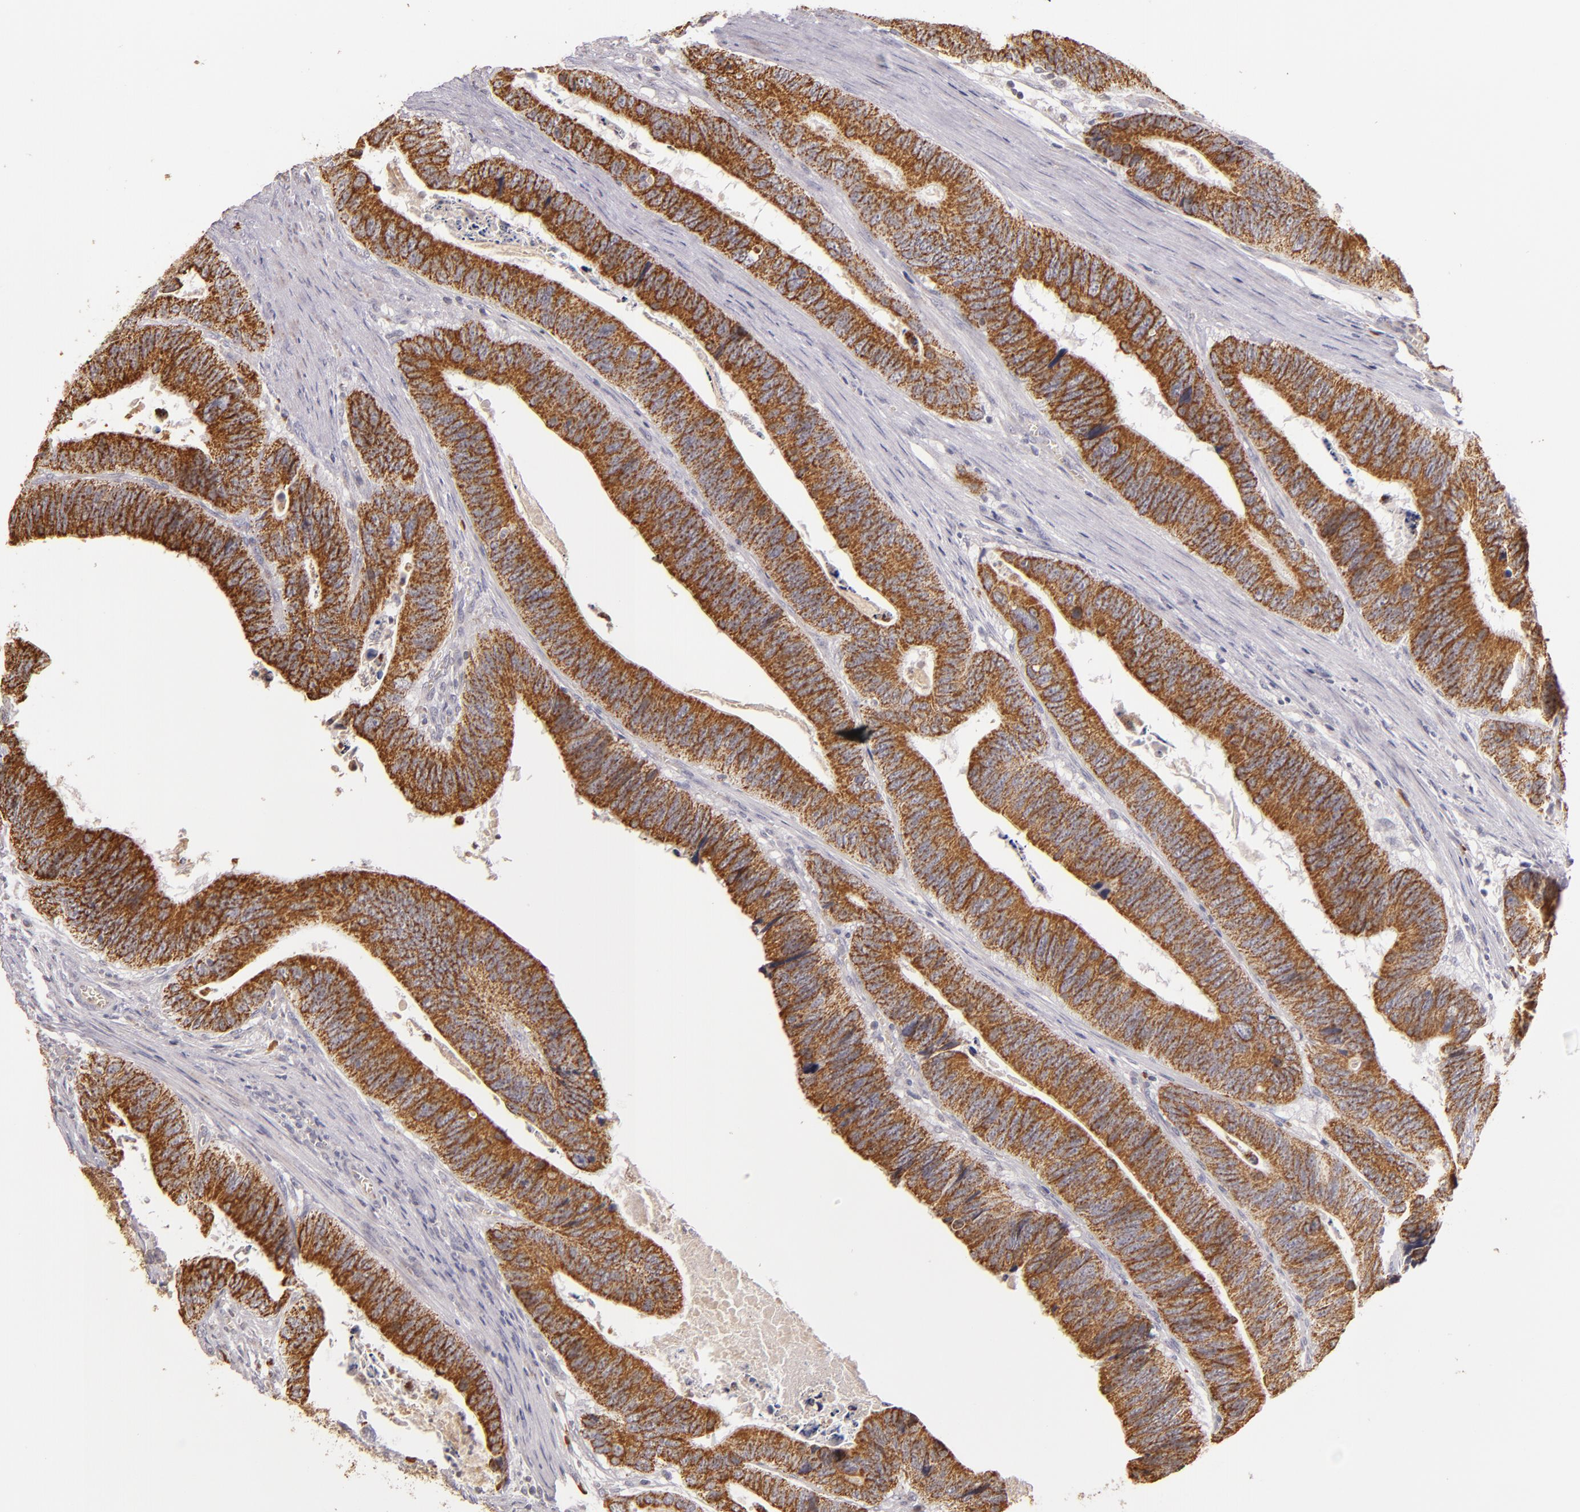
{"staining": {"intensity": "moderate", "quantity": ">75%", "location": "cytoplasmic/membranous"}, "tissue": "colorectal cancer", "cell_type": "Tumor cells", "image_type": "cancer", "snomed": [{"axis": "morphology", "description": "Adenocarcinoma, NOS"}, {"axis": "topography", "description": "Colon"}], "caption": "High-power microscopy captured an immunohistochemistry (IHC) image of colorectal adenocarcinoma, revealing moderate cytoplasmic/membranous positivity in approximately >75% of tumor cells. Using DAB (brown) and hematoxylin (blue) stains, captured at high magnification using brightfield microscopy.", "gene": "ABL1", "patient": {"sex": "male", "age": 72}}